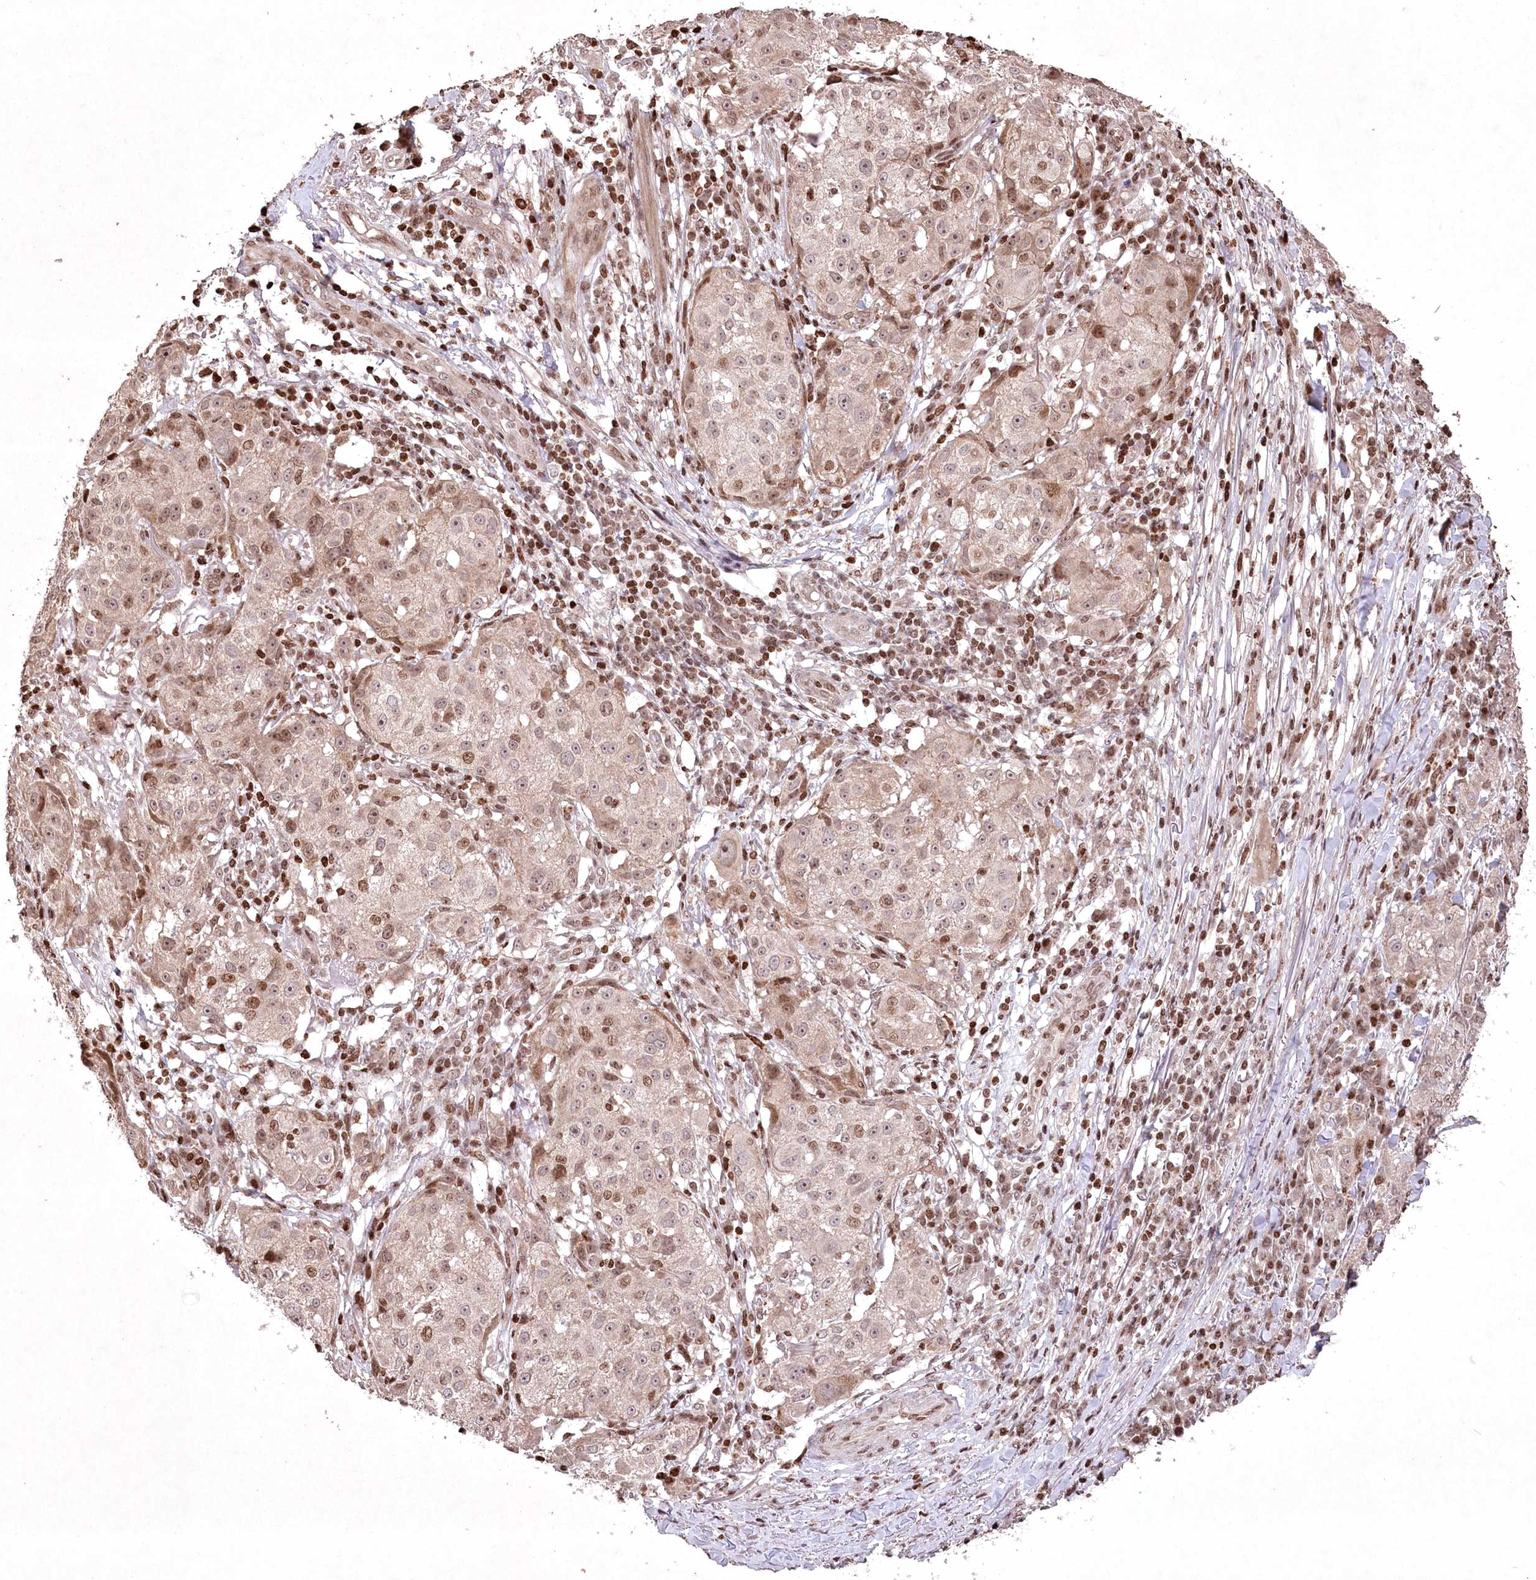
{"staining": {"intensity": "moderate", "quantity": ">75%", "location": "nuclear"}, "tissue": "melanoma", "cell_type": "Tumor cells", "image_type": "cancer", "snomed": [{"axis": "morphology", "description": "Necrosis, NOS"}, {"axis": "morphology", "description": "Malignant melanoma, NOS"}, {"axis": "topography", "description": "Skin"}], "caption": "Protein staining of melanoma tissue demonstrates moderate nuclear staining in approximately >75% of tumor cells.", "gene": "CCSER2", "patient": {"sex": "female", "age": 87}}